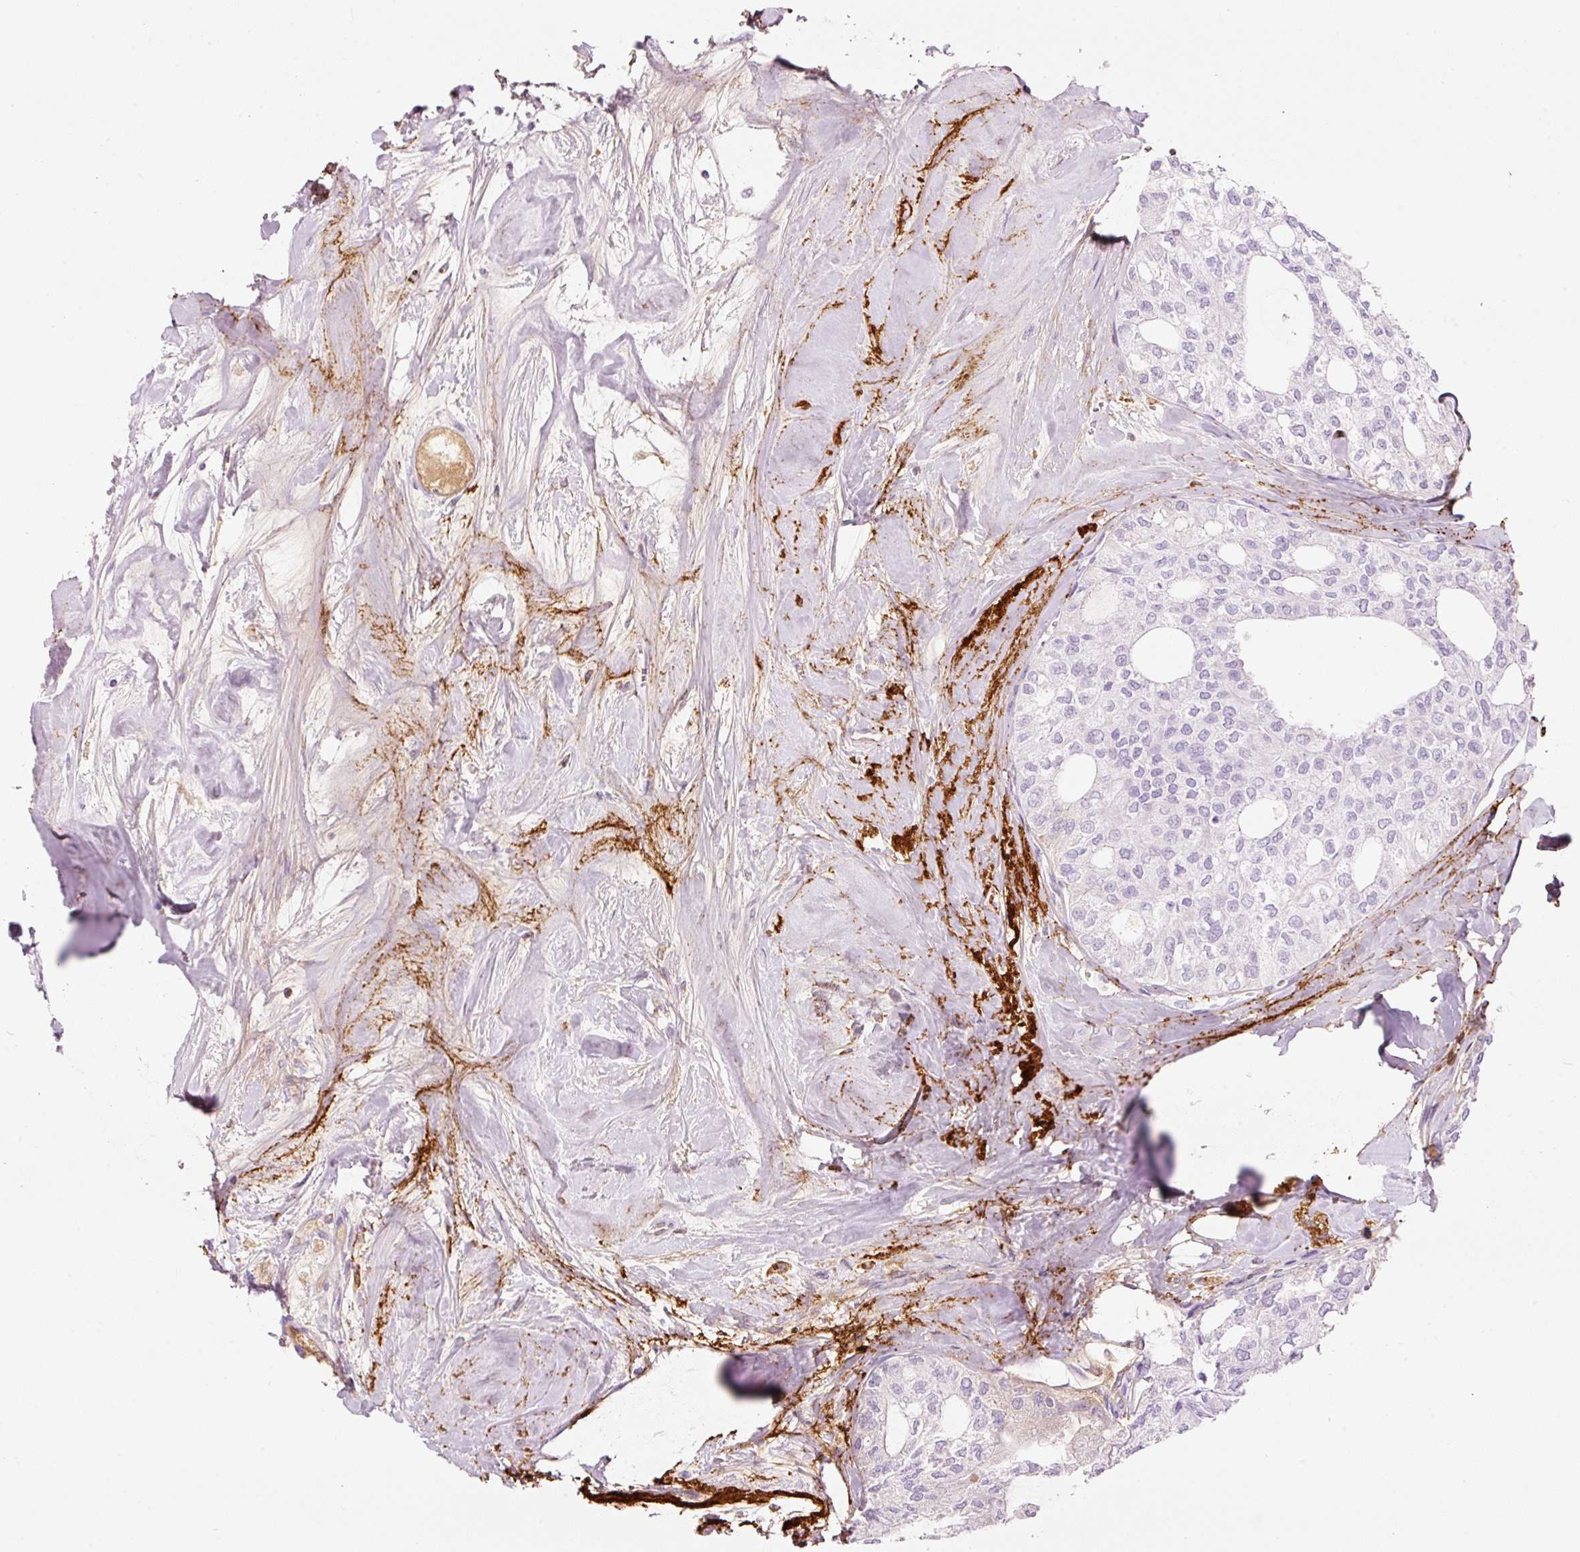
{"staining": {"intensity": "negative", "quantity": "none", "location": "none"}, "tissue": "thyroid cancer", "cell_type": "Tumor cells", "image_type": "cancer", "snomed": [{"axis": "morphology", "description": "Follicular adenoma carcinoma, NOS"}, {"axis": "topography", "description": "Thyroid gland"}], "caption": "Follicular adenoma carcinoma (thyroid) was stained to show a protein in brown. There is no significant positivity in tumor cells.", "gene": "MFAP4", "patient": {"sex": "male", "age": 75}}